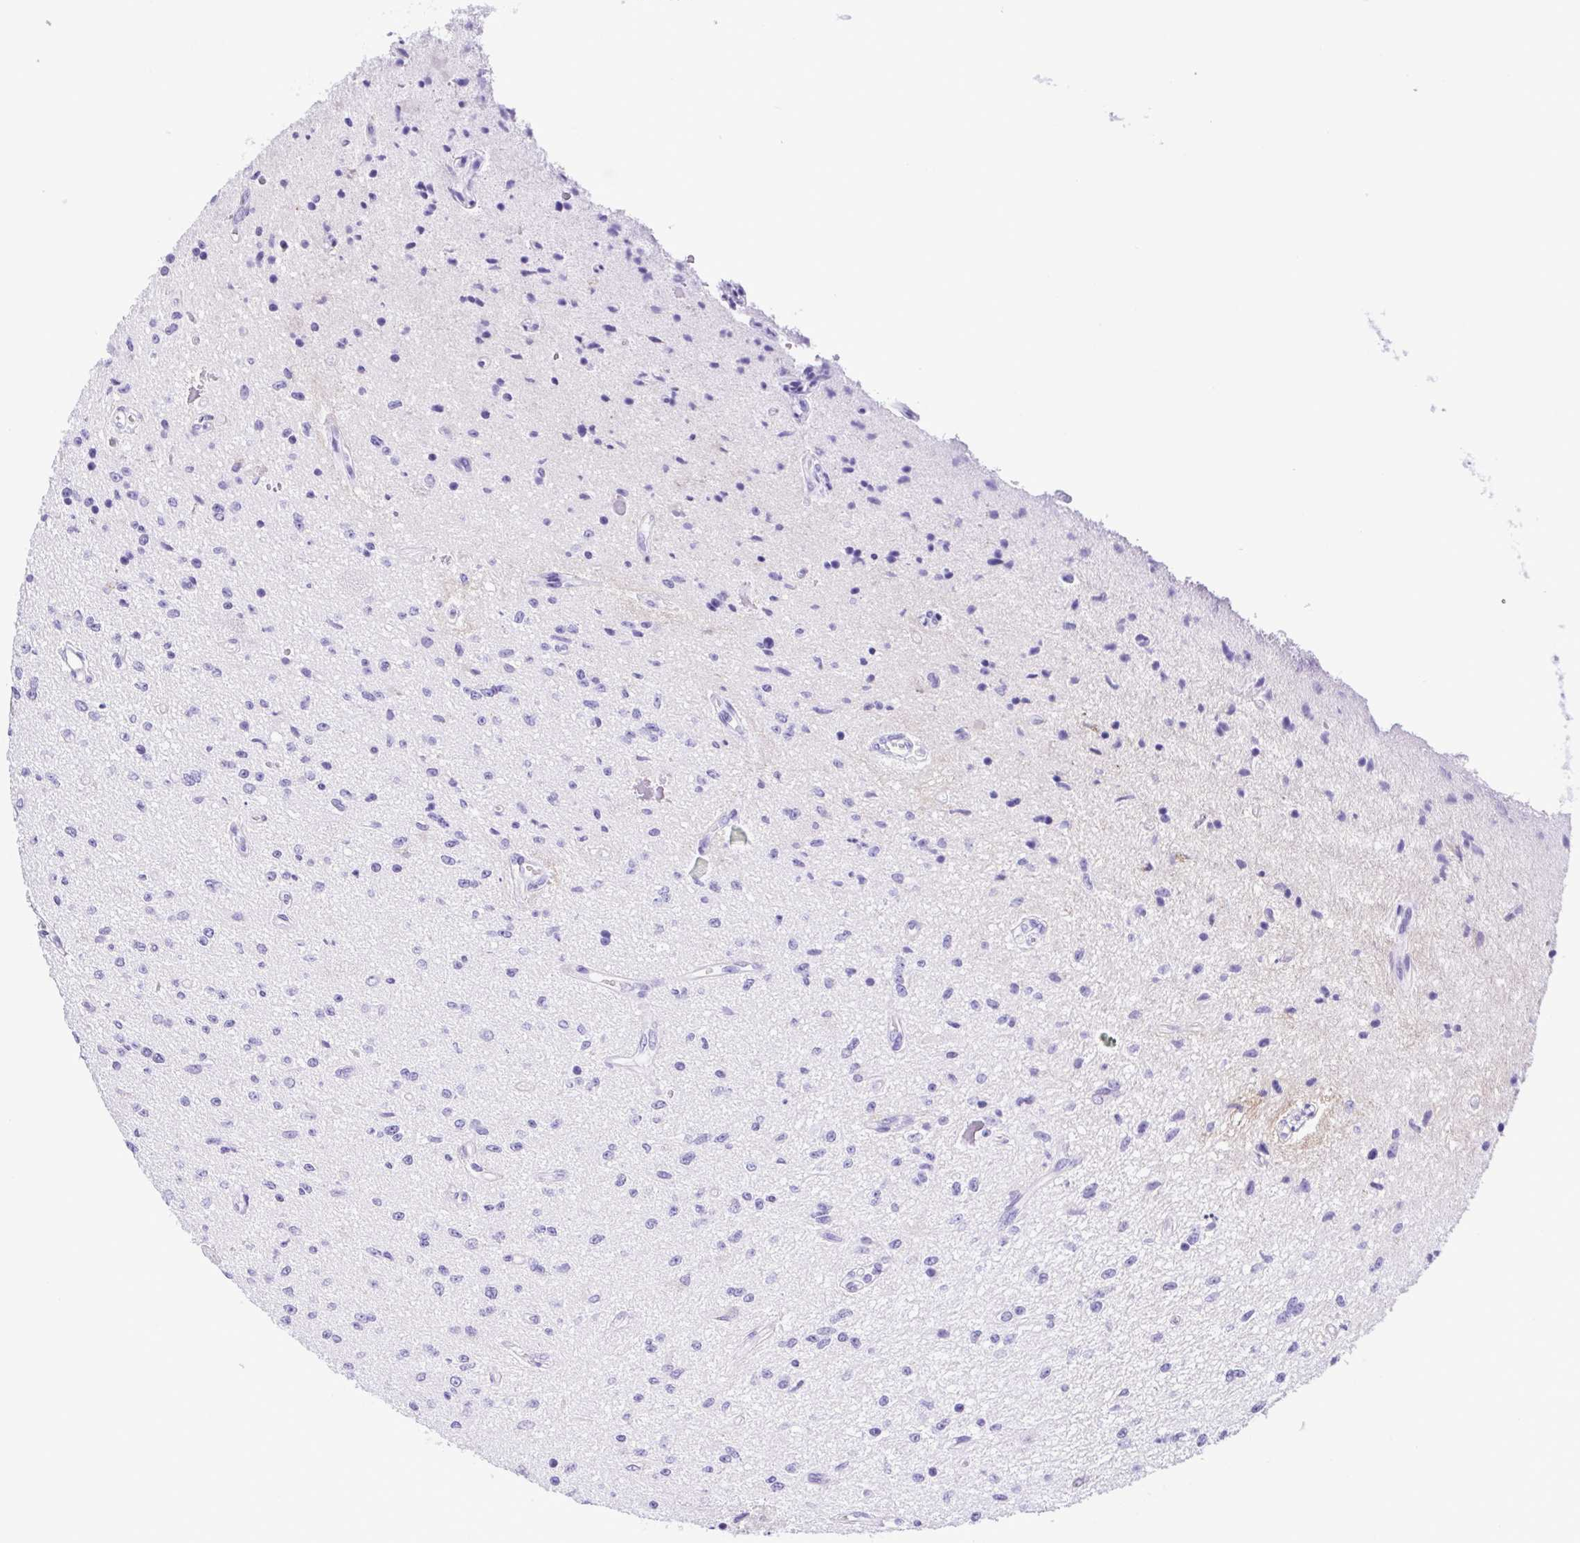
{"staining": {"intensity": "negative", "quantity": "none", "location": "none"}, "tissue": "glioma", "cell_type": "Tumor cells", "image_type": "cancer", "snomed": [{"axis": "morphology", "description": "Glioma, malignant, Low grade"}, {"axis": "topography", "description": "Cerebellum"}], "caption": "This is an immunohistochemistry histopathology image of human malignant glioma (low-grade). There is no staining in tumor cells.", "gene": "OVGP1", "patient": {"sex": "female", "age": 14}}